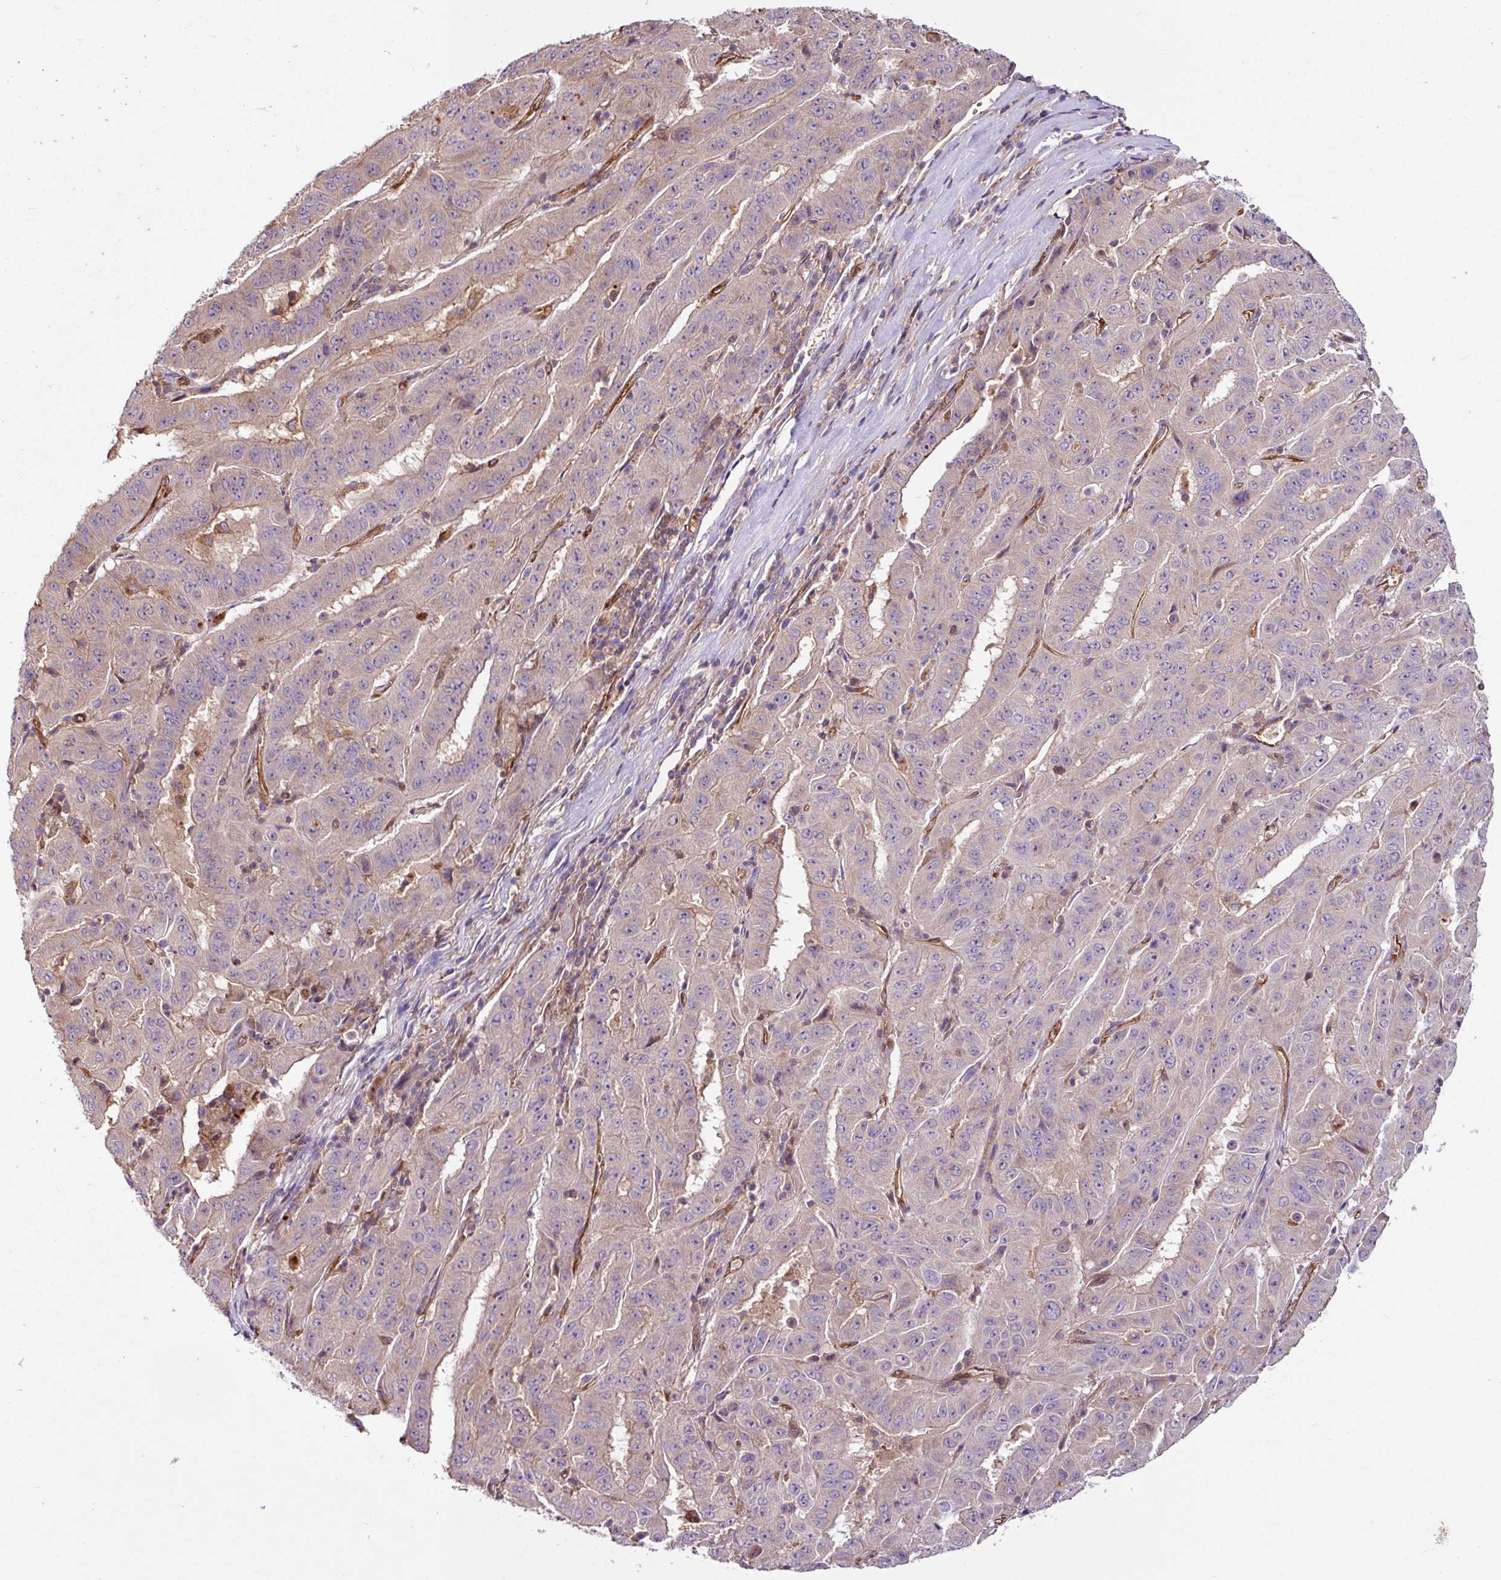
{"staining": {"intensity": "weak", "quantity": "<25%", "location": "cytoplasmic/membranous"}, "tissue": "pancreatic cancer", "cell_type": "Tumor cells", "image_type": "cancer", "snomed": [{"axis": "morphology", "description": "Adenocarcinoma, NOS"}, {"axis": "topography", "description": "Pancreas"}], "caption": "A micrograph of pancreatic cancer (adenocarcinoma) stained for a protein shows no brown staining in tumor cells. (DAB IHC with hematoxylin counter stain).", "gene": "ZNF106", "patient": {"sex": "male", "age": 63}}